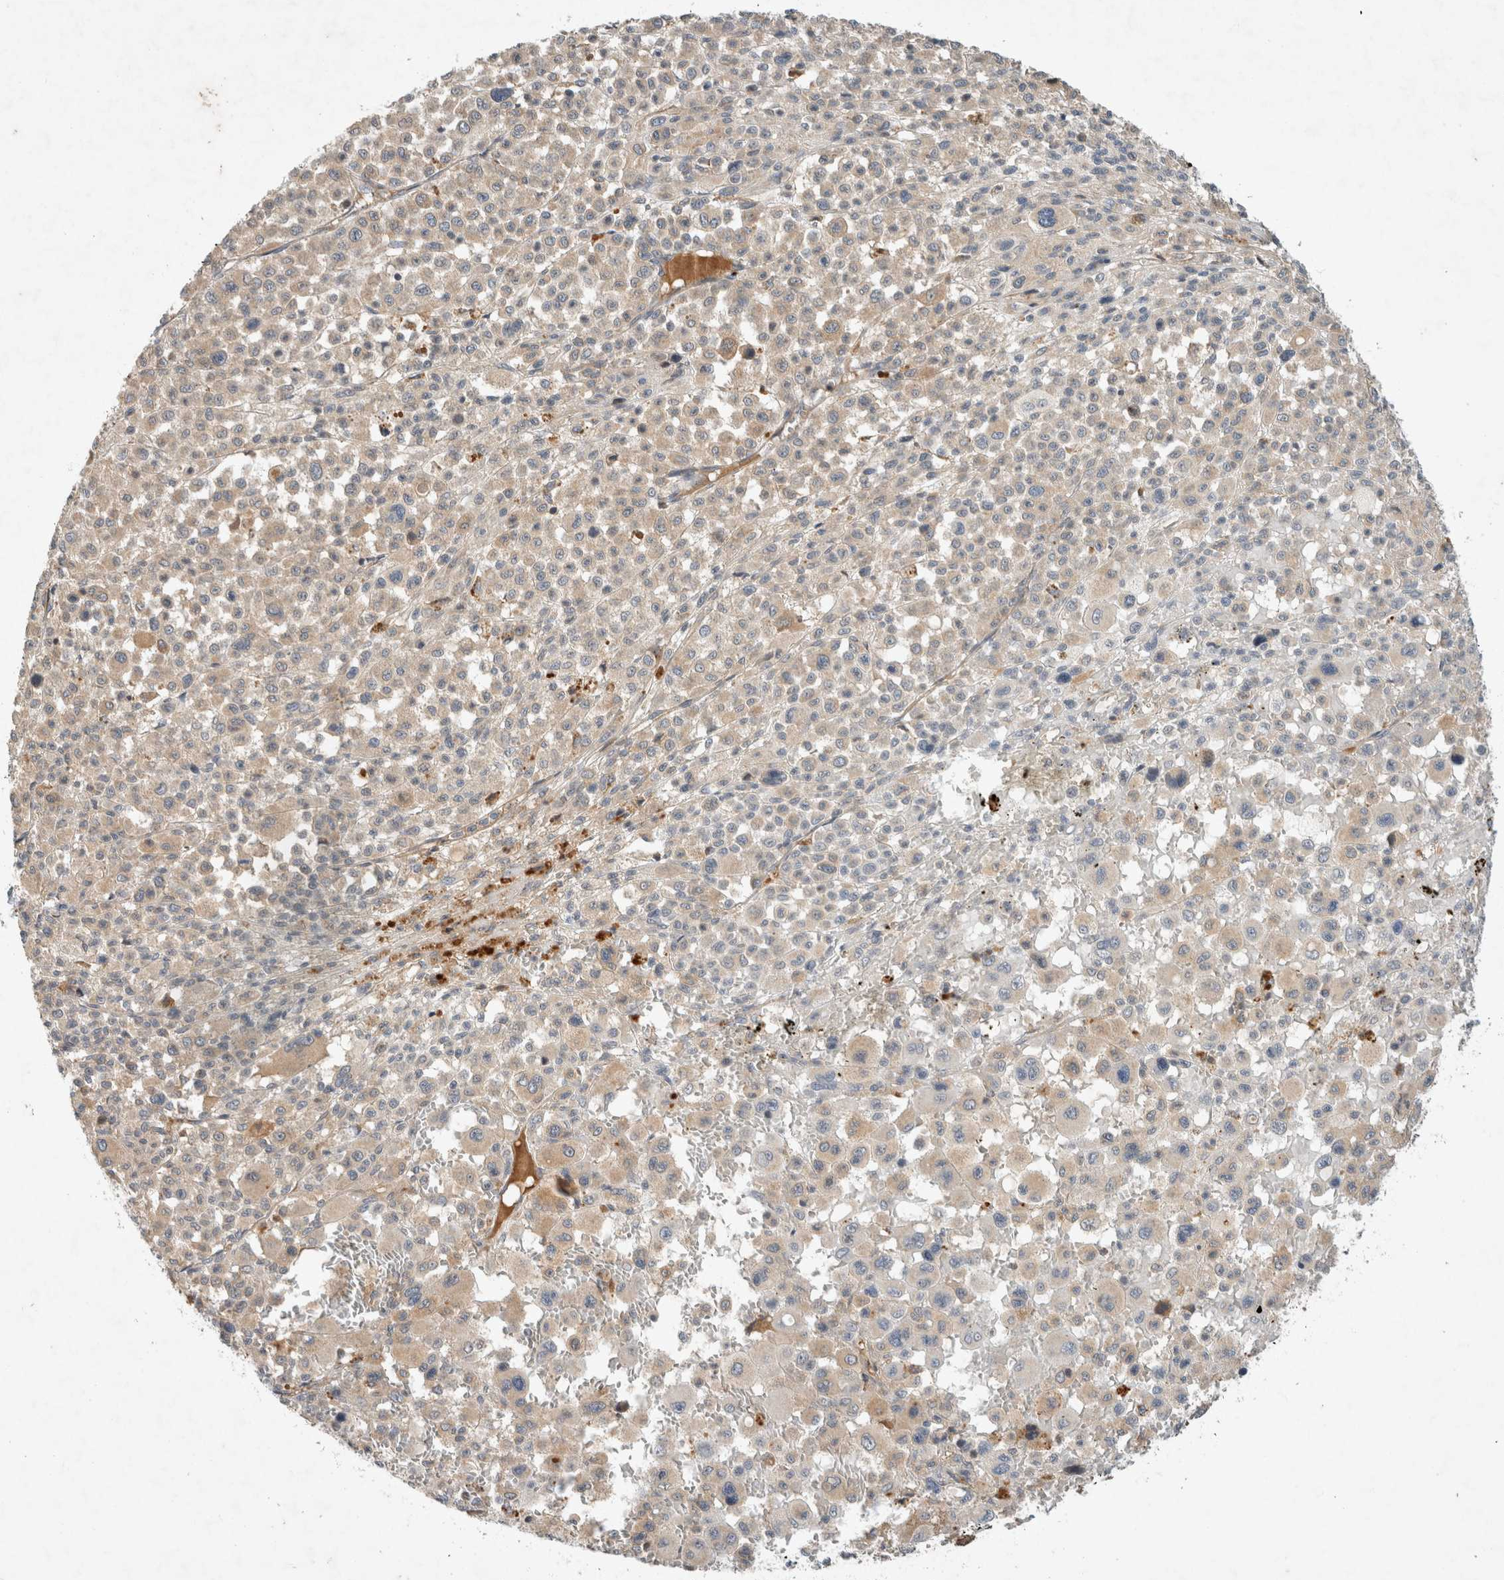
{"staining": {"intensity": "weak", "quantity": "25%-75%", "location": "cytoplasmic/membranous"}, "tissue": "melanoma", "cell_type": "Tumor cells", "image_type": "cancer", "snomed": [{"axis": "morphology", "description": "Malignant melanoma, Metastatic site"}, {"axis": "topography", "description": "Skin"}], "caption": "The histopathology image shows staining of malignant melanoma (metastatic site), revealing weak cytoplasmic/membranous protein positivity (brown color) within tumor cells. Ihc stains the protein of interest in brown and the nuclei are stained blue.", "gene": "ARMC9", "patient": {"sex": "female", "age": 74}}